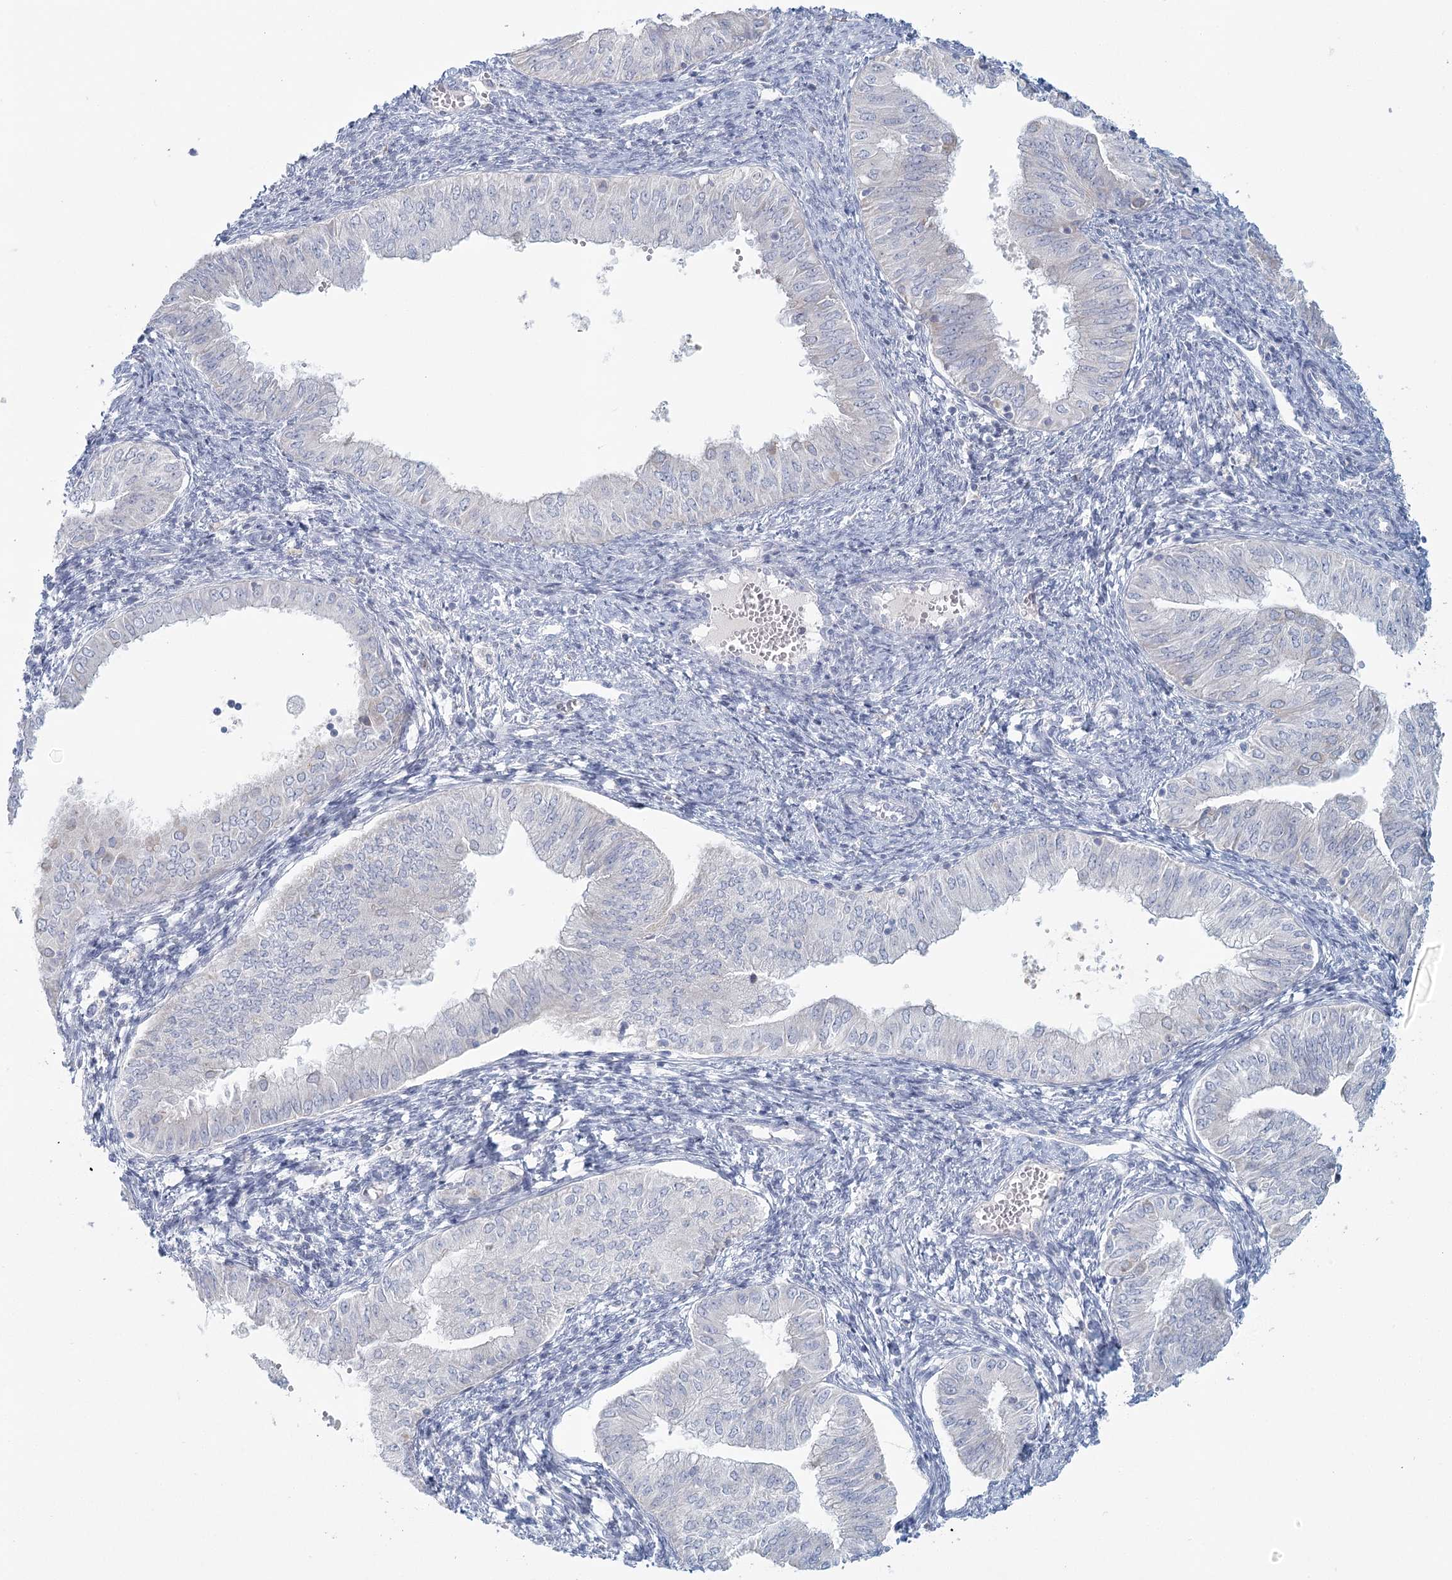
{"staining": {"intensity": "negative", "quantity": "none", "location": "none"}, "tissue": "endometrial cancer", "cell_type": "Tumor cells", "image_type": "cancer", "snomed": [{"axis": "morphology", "description": "Normal tissue, NOS"}, {"axis": "morphology", "description": "Adenocarcinoma, NOS"}, {"axis": "topography", "description": "Endometrium"}], "caption": "Protein analysis of adenocarcinoma (endometrial) exhibits no significant expression in tumor cells.", "gene": "BPHL", "patient": {"sex": "female", "age": 53}}